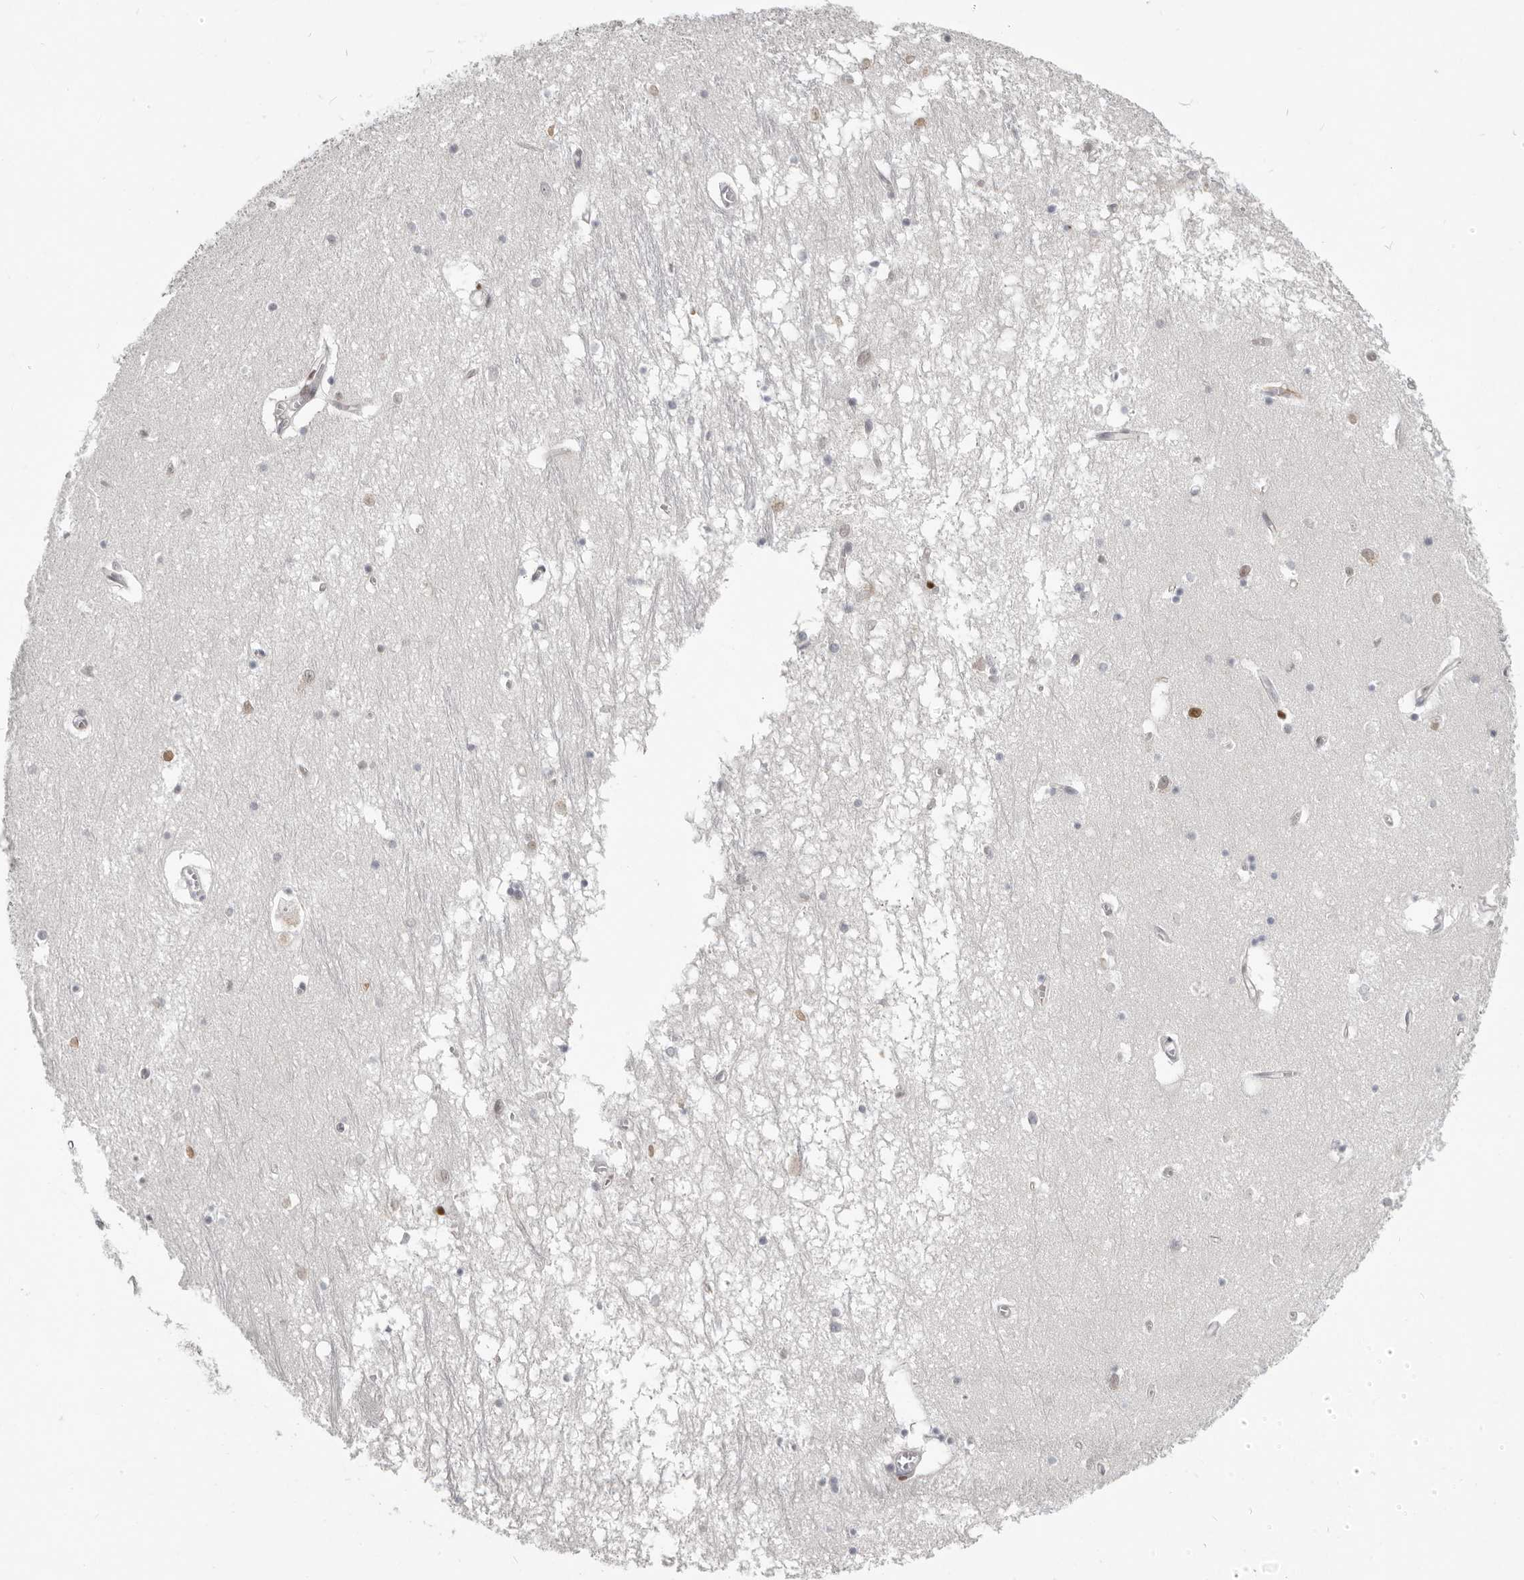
{"staining": {"intensity": "moderate", "quantity": "<25%", "location": "nuclear"}, "tissue": "hippocampus", "cell_type": "Glial cells", "image_type": "normal", "snomed": [{"axis": "morphology", "description": "Normal tissue, NOS"}, {"axis": "topography", "description": "Hippocampus"}], "caption": "Immunohistochemical staining of unremarkable human hippocampus shows moderate nuclear protein staining in about <25% of glial cells. The staining was performed using DAB (3,3'-diaminobenzidine), with brown indicating positive protein expression. Nuclei are stained blue with hematoxylin.", "gene": "SRP19", "patient": {"sex": "male", "age": 70}}